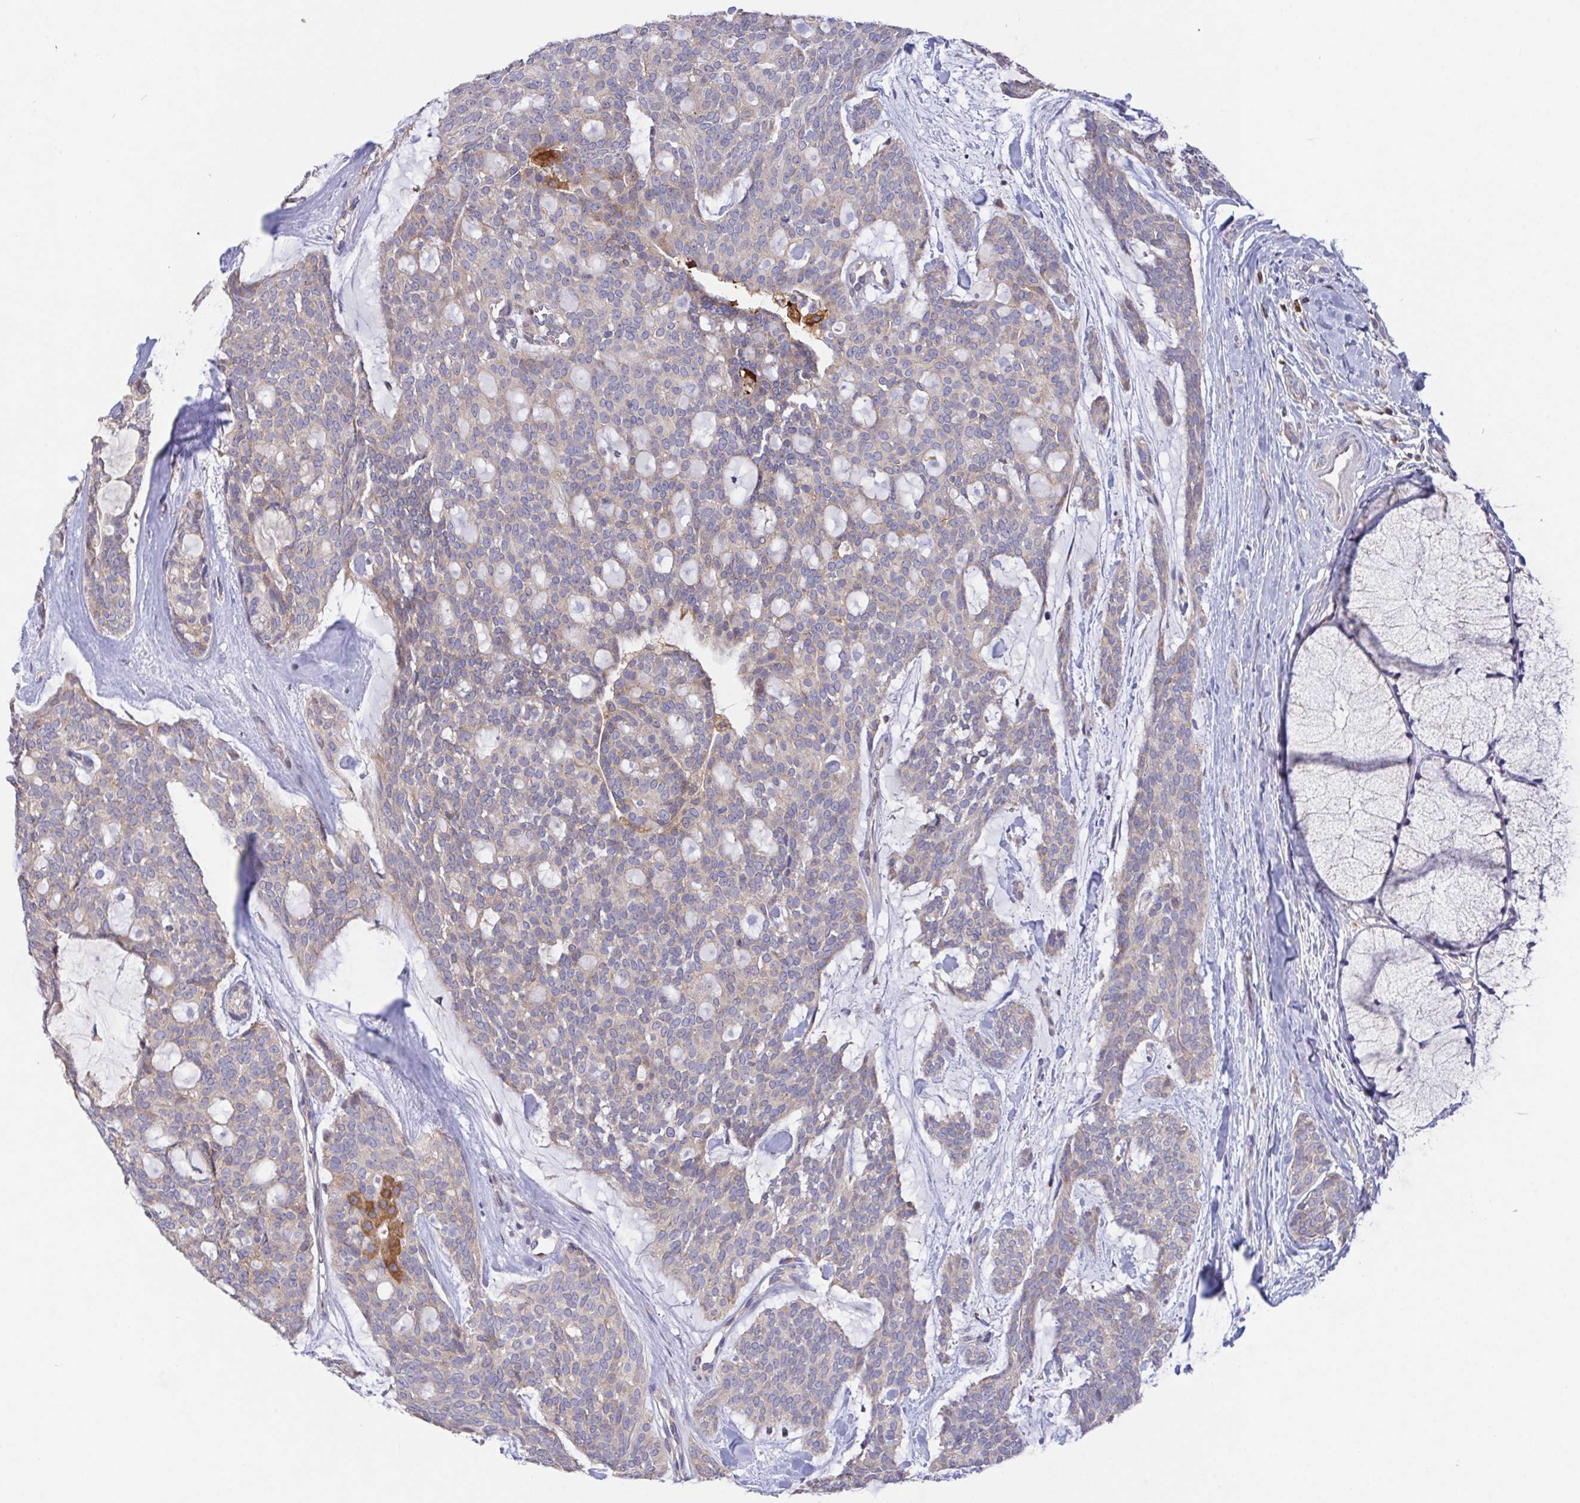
{"staining": {"intensity": "moderate", "quantity": "<25%", "location": "cytoplasmic/membranous"}, "tissue": "head and neck cancer", "cell_type": "Tumor cells", "image_type": "cancer", "snomed": [{"axis": "morphology", "description": "Adenocarcinoma, NOS"}, {"axis": "topography", "description": "Head-Neck"}], "caption": "High-magnification brightfield microscopy of head and neck adenocarcinoma stained with DAB (brown) and counterstained with hematoxylin (blue). tumor cells exhibit moderate cytoplasmic/membranous positivity is identified in approximately<25% of cells. (DAB IHC, brown staining for protein, blue staining for nuclei).", "gene": "FAM241A", "patient": {"sex": "male", "age": 66}}